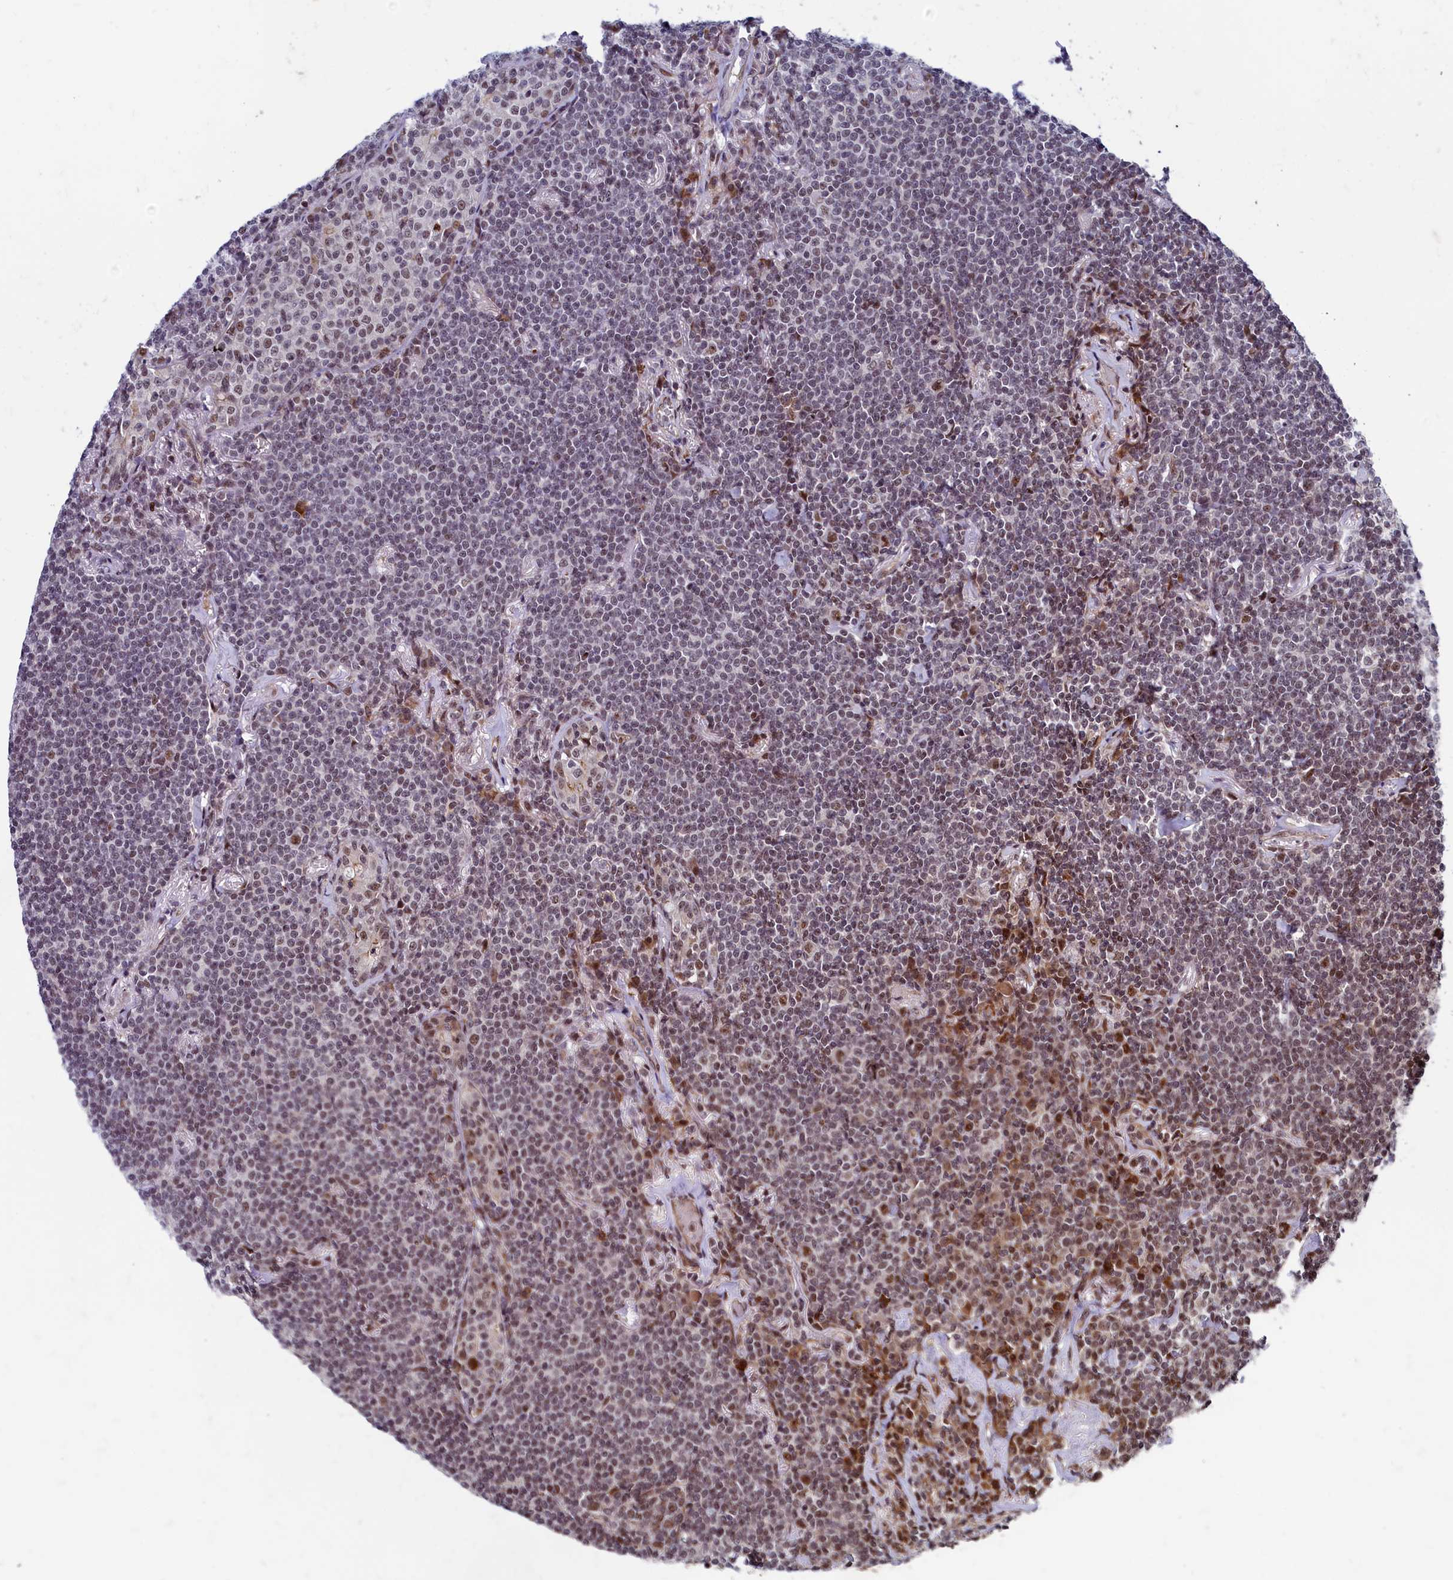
{"staining": {"intensity": "weak", "quantity": "25%-75%", "location": "nuclear"}, "tissue": "lymphoma", "cell_type": "Tumor cells", "image_type": "cancer", "snomed": [{"axis": "morphology", "description": "Malignant lymphoma, non-Hodgkin's type, Low grade"}, {"axis": "topography", "description": "Lung"}], "caption": "Immunohistochemistry (IHC) of lymphoma reveals low levels of weak nuclear expression in approximately 25%-75% of tumor cells.", "gene": "LEO1", "patient": {"sex": "female", "age": 71}}